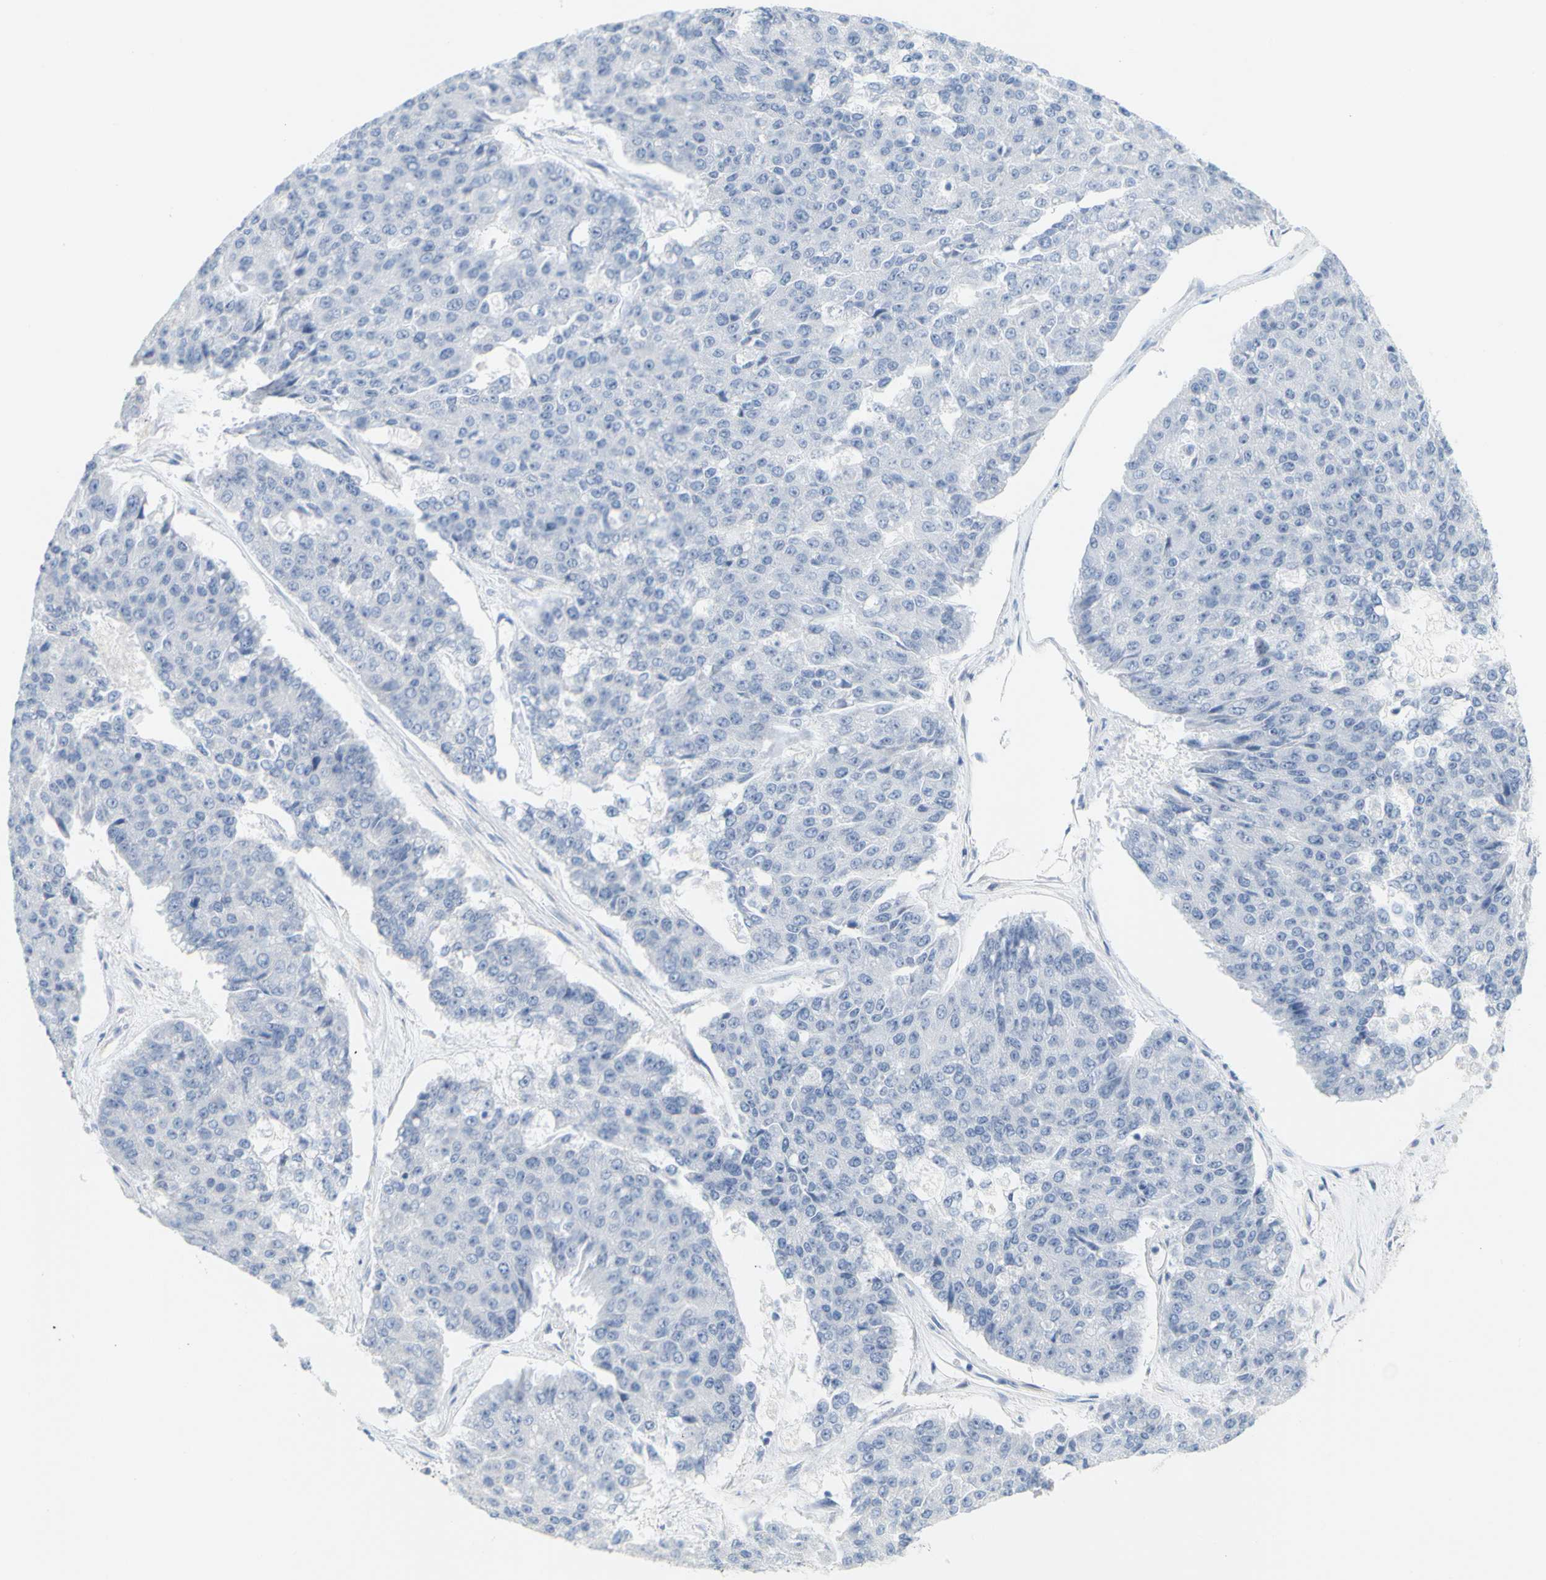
{"staining": {"intensity": "negative", "quantity": "none", "location": "none"}, "tissue": "pancreatic cancer", "cell_type": "Tumor cells", "image_type": "cancer", "snomed": [{"axis": "morphology", "description": "Adenocarcinoma, NOS"}, {"axis": "topography", "description": "Pancreas"}], "caption": "Immunohistochemical staining of adenocarcinoma (pancreatic) exhibits no significant expression in tumor cells.", "gene": "OPN1SW", "patient": {"sex": "male", "age": 50}}